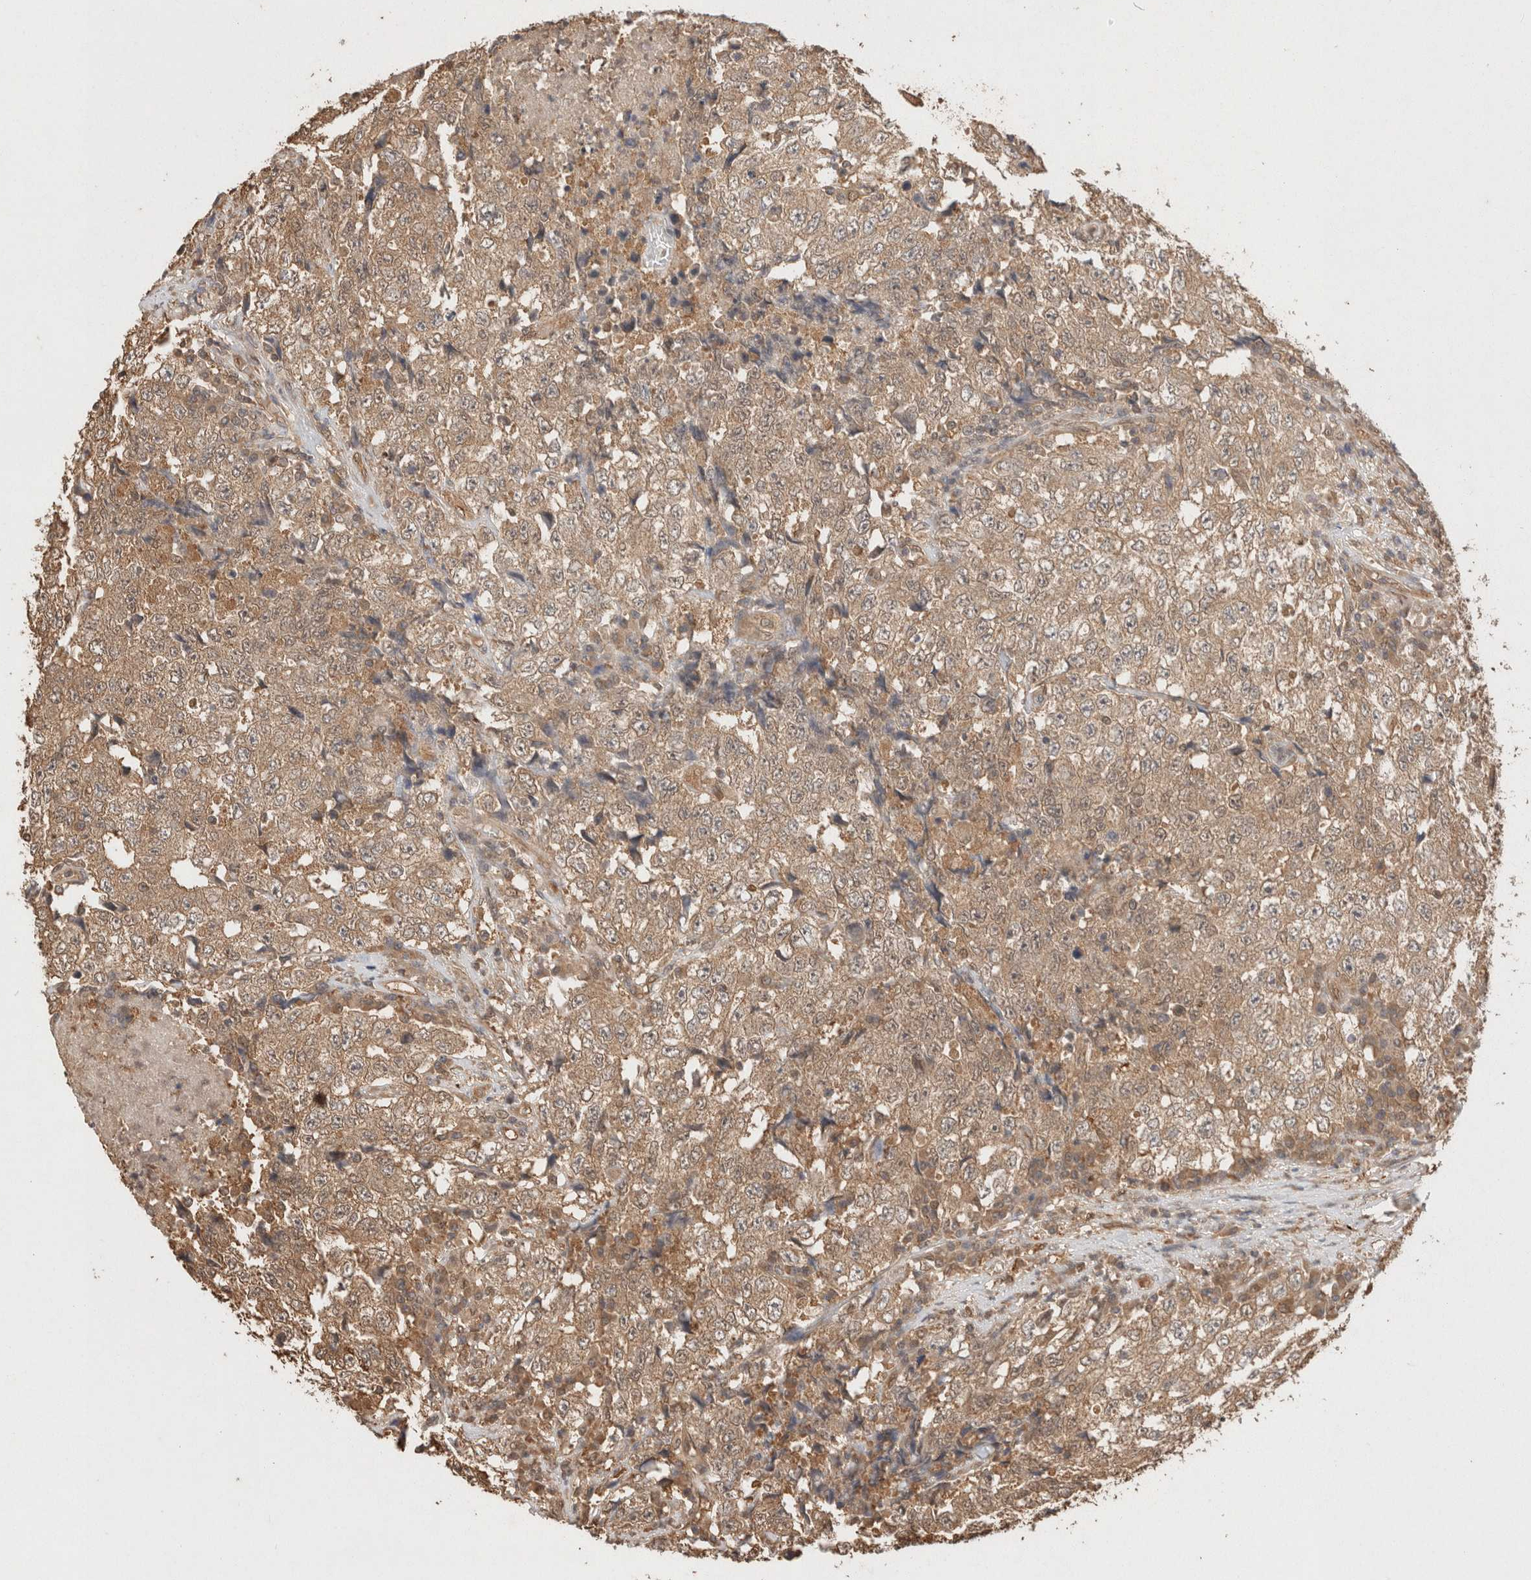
{"staining": {"intensity": "moderate", "quantity": ">75%", "location": "cytoplasmic/membranous"}, "tissue": "testis cancer", "cell_type": "Tumor cells", "image_type": "cancer", "snomed": [{"axis": "morphology", "description": "Necrosis, NOS"}, {"axis": "morphology", "description": "Carcinoma, Embryonal, NOS"}, {"axis": "topography", "description": "Testis"}], "caption": "Testis cancer stained with a protein marker shows moderate staining in tumor cells.", "gene": "YWHAH", "patient": {"sex": "male", "age": 19}}